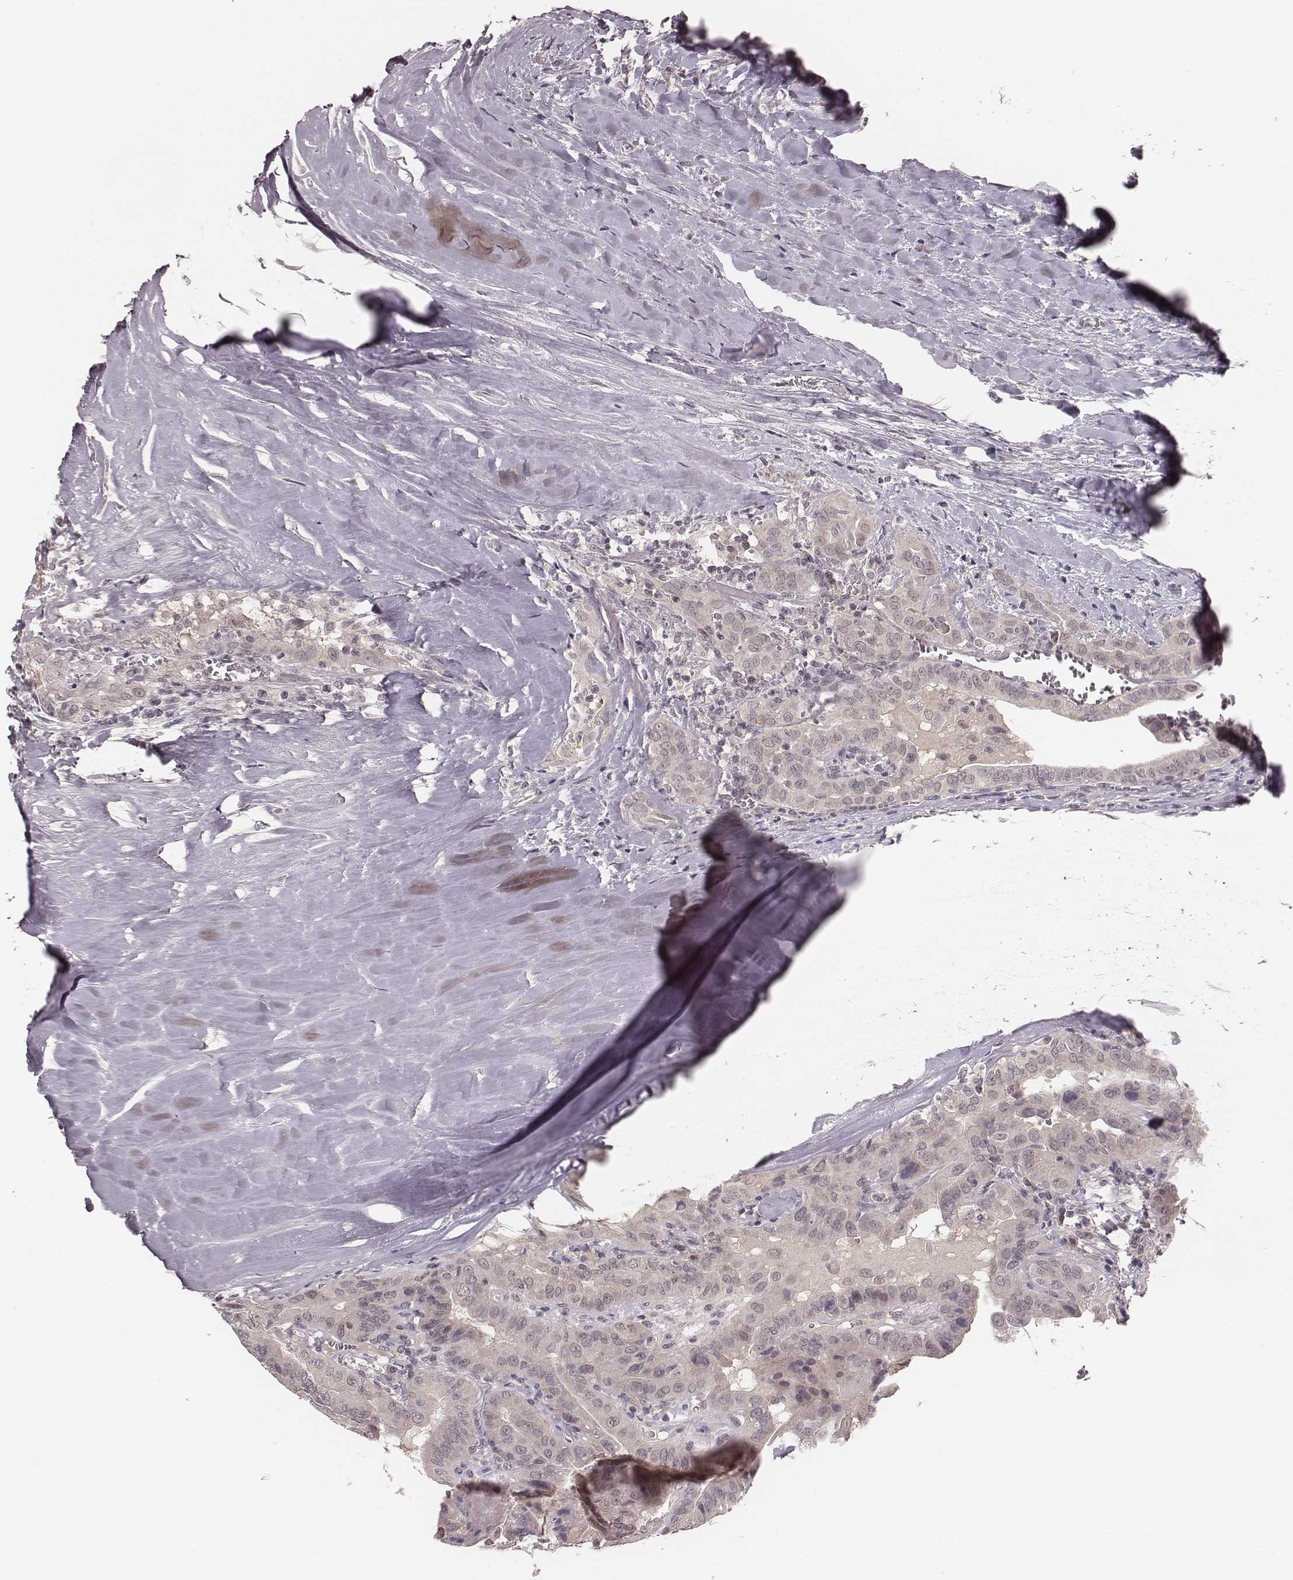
{"staining": {"intensity": "negative", "quantity": "none", "location": "none"}, "tissue": "thyroid cancer", "cell_type": "Tumor cells", "image_type": "cancer", "snomed": [{"axis": "morphology", "description": "Papillary adenocarcinoma, NOS"}, {"axis": "topography", "description": "Thyroid gland"}], "caption": "Photomicrograph shows no significant protein expression in tumor cells of thyroid cancer.", "gene": "LY6K", "patient": {"sex": "female", "age": 37}}